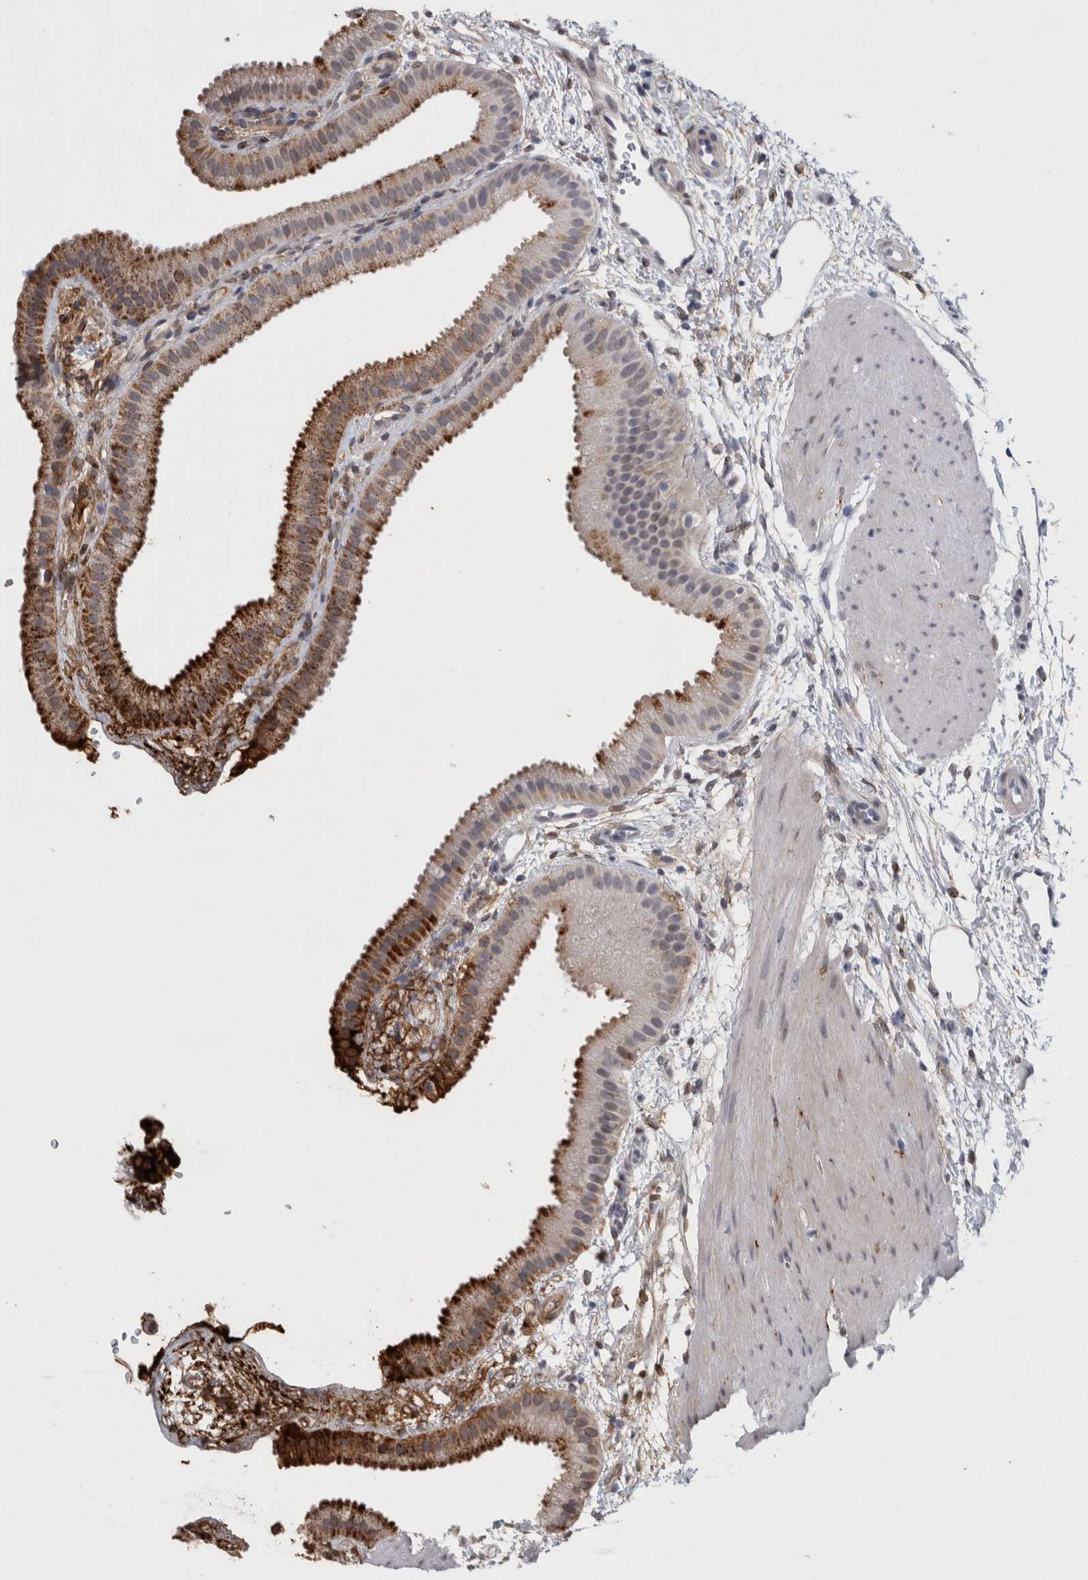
{"staining": {"intensity": "strong", "quantity": "25%-75%", "location": "cytoplasmic/membranous"}, "tissue": "gallbladder", "cell_type": "Glandular cells", "image_type": "normal", "snomed": [{"axis": "morphology", "description": "Normal tissue, NOS"}, {"axis": "topography", "description": "Gallbladder"}], "caption": "DAB (3,3'-diaminobenzidine) immunohistochemical staining of unremarkable gallbladder shows strong cytoplasmic/membranous protein expression in about 25%-75% of glandular cells. The staining was performed using DAB, with brown indicating positive protein expression. Nuclei are stained blue with hematoxylin.", "gene": "DNAJC24", "patient": {"sex": "female", "age": 64}}